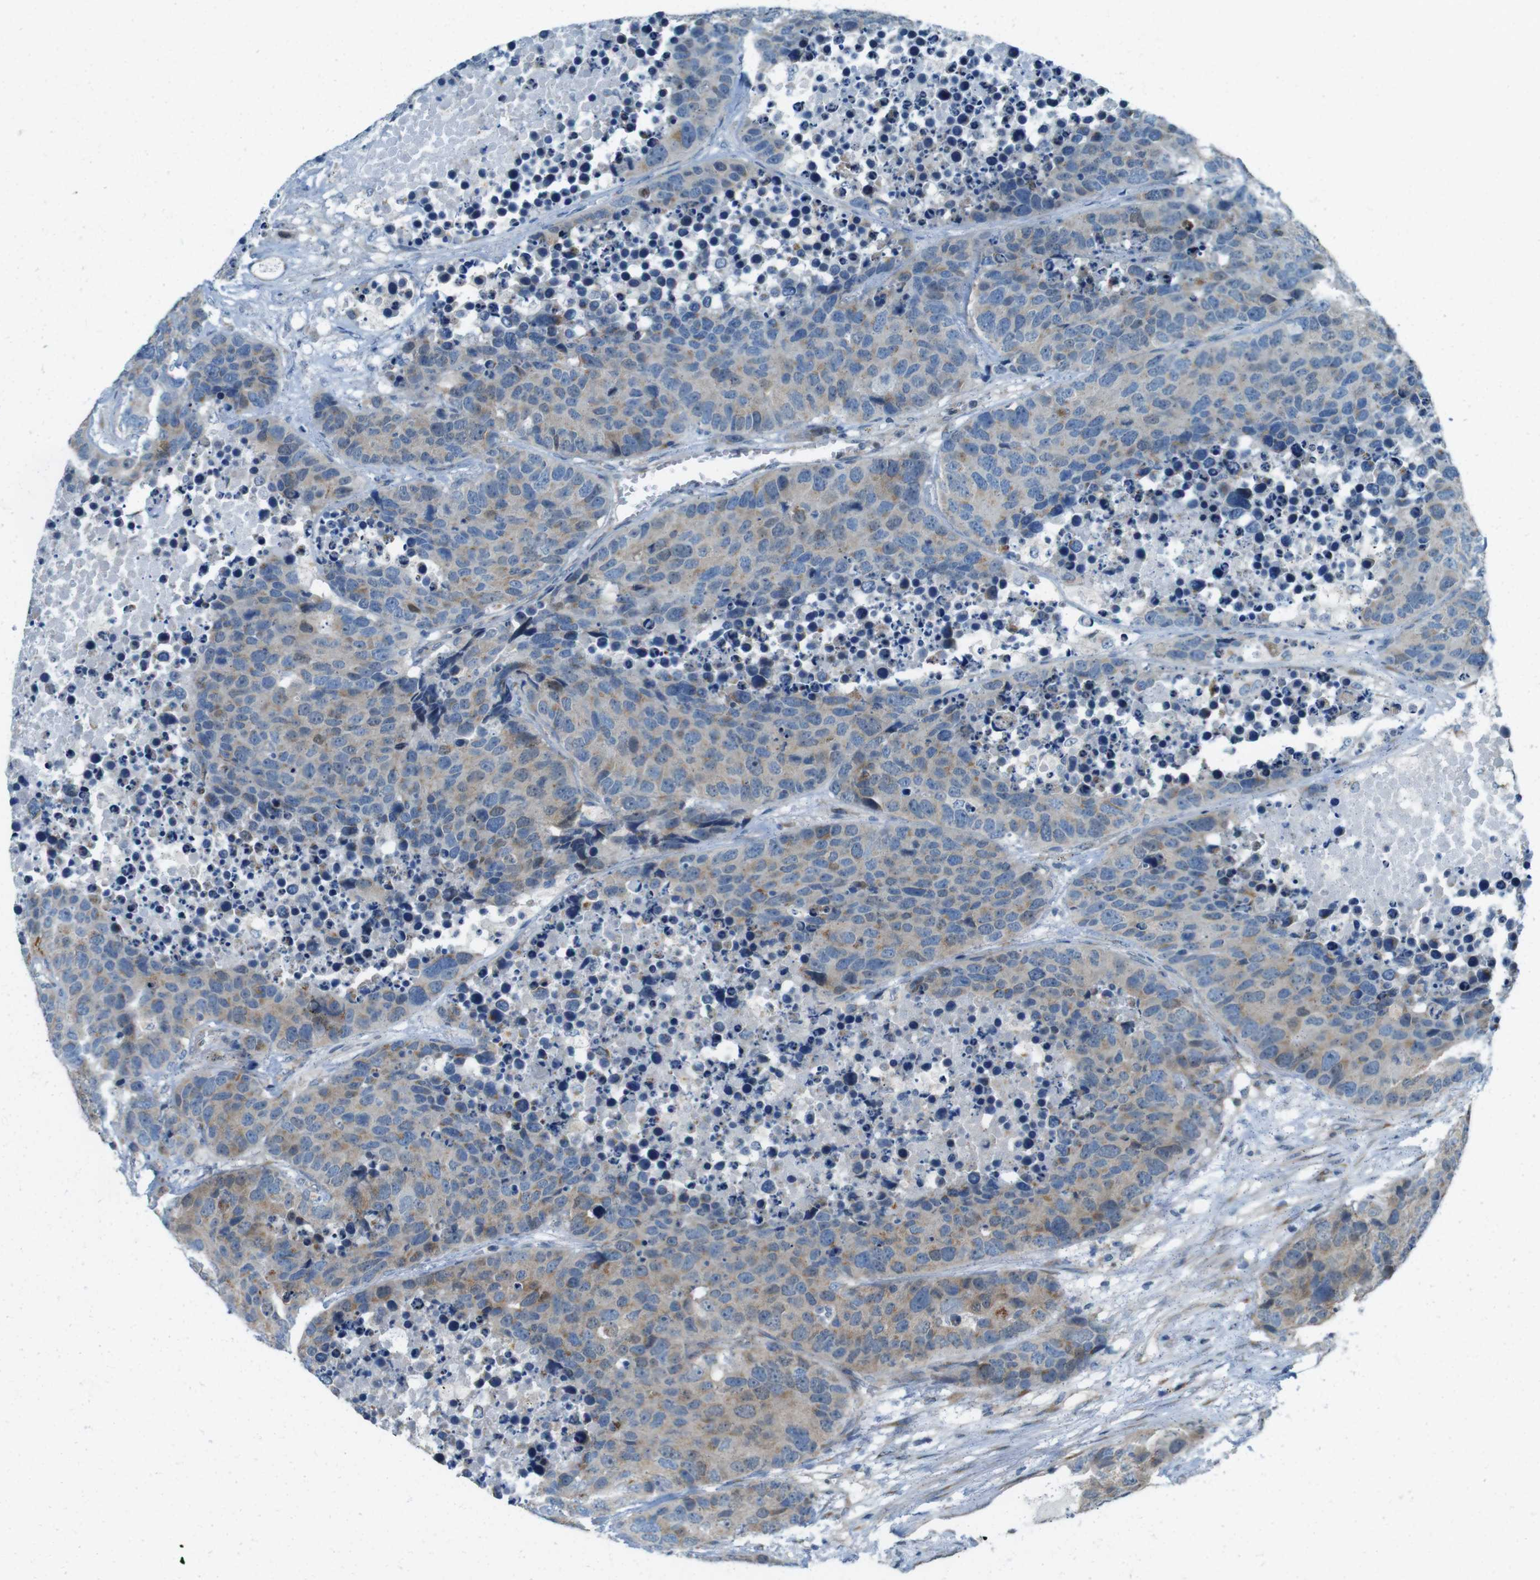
{"staining": {"intensity": "moderate", "quantity": "25%-75%", "location": "cytoplasmic/membranous,nuclear"}, "tissue": "carcinoid", "cell_type": "Tumor cells", "image_type": "cancer", "snomed": [{"axis": "morphology", "description": "Carcinoid, malignant, NOS"}, {"axis": "topography", "description": "Lung"}], "caption": "IHC of human carcinoid displays medium levels of moderate cytoplasmic/membranous and nuclear positivity in about 25%-75% of tumor cells.", "gene": "SKI", "patient": {"sex": "male", "age": 60}}